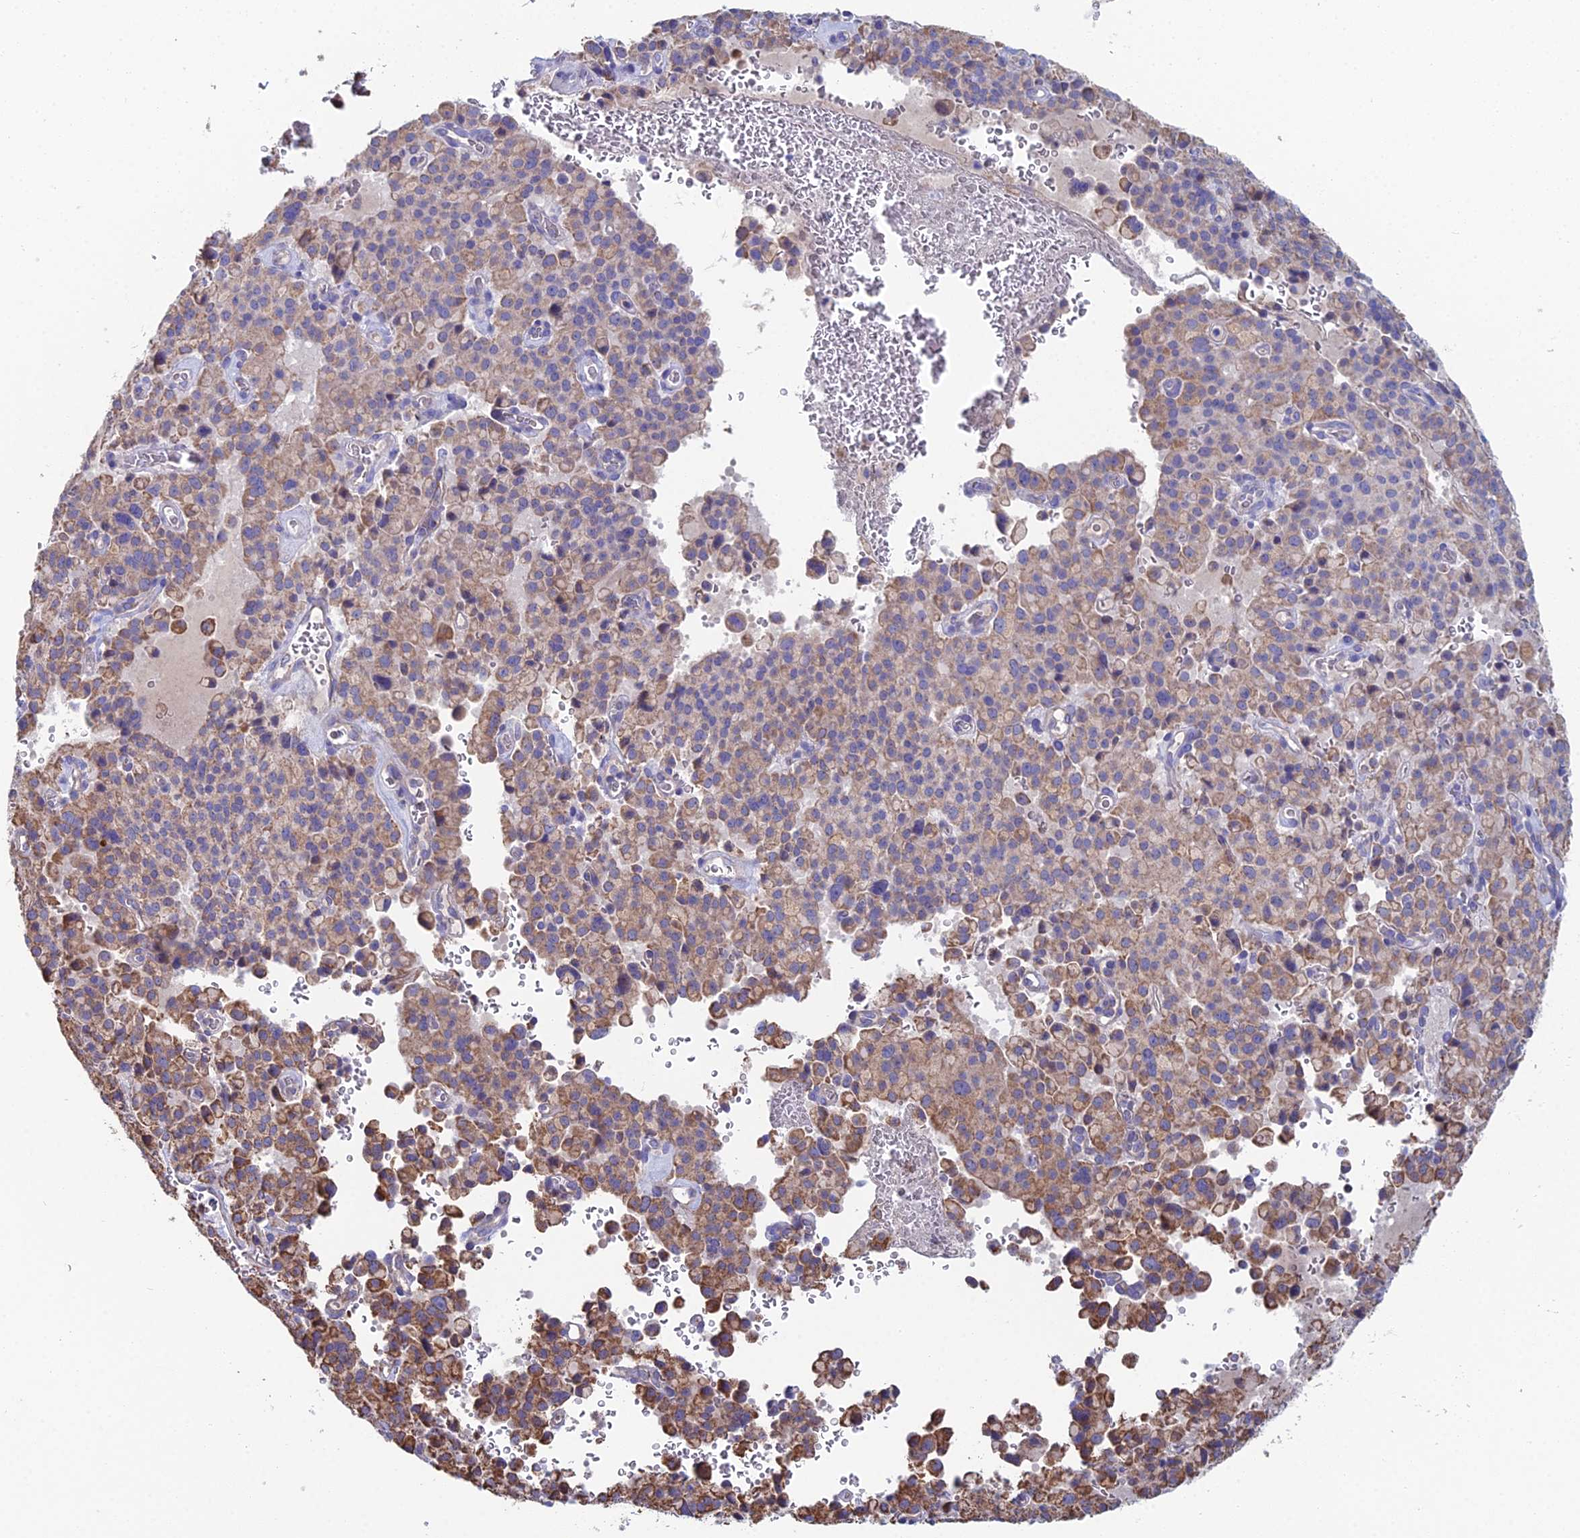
{"staining": {"intensity": "moderate", "quantity": "25%-75%", "location": "cytoplasmic/membranous"}, "tissue": "pancreatic cancer", "cell_type": "Tumor cells", "image_type": "cancer", "snomed": [{"axis": "morphology", "description": "Adenocarcinoma, NOS"}, {"axis": "topography", "description": "Pancreas"}], "caption": "Approximately 25%-75% of tumor cells in pancreatic adenocarcinoma reveal moderate cytoplasmic/membranous protein positivity as visualized by brown immunohistochemical staining.", "gene": "SPOCK2", "patient": {"sex": "male", "age": 65}}